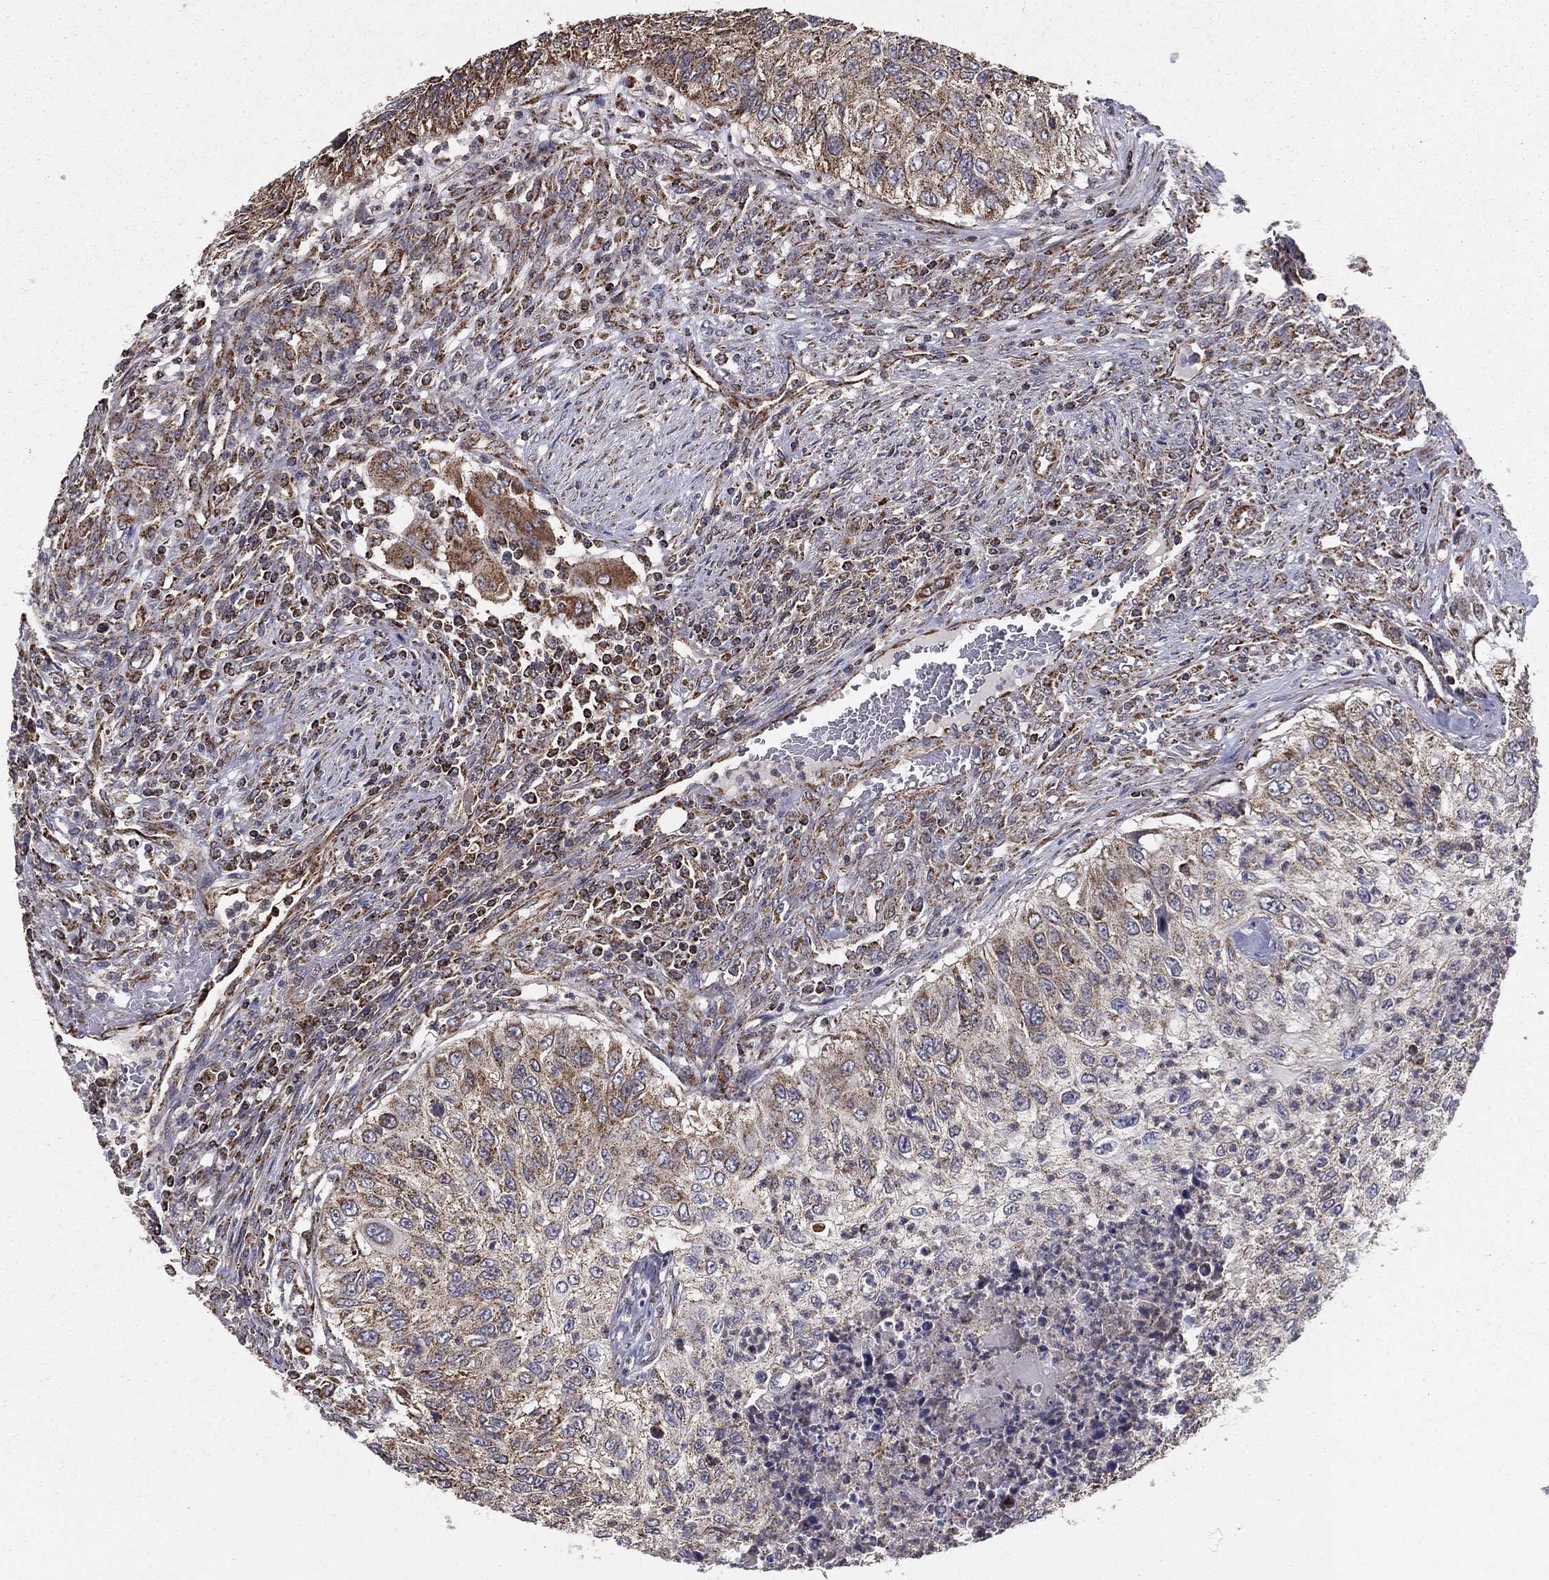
{"staining": {"intensity": "weak", "quantity": ">75%", "location": "cytoplasmic/membranous"}, "tissue": "urothelial cancer", "cell_type": "Tumor cells", "image_type": "cancer", "snomed": [{"axis": "morphology", "description": "Urothelial carcinoma, High grade"}, {"axis": "topography", "description": "Urinary bladder"}], "caption": "A micrograph showing weak cytoplasmic/membranous positivity in approximately >75% of tumor cells in urothelial carcinoma (high-grade), as visualized by brown immunohistochemical staining.", "gene": "RIGI", "patient": {"sex": "female", "age": 60}}